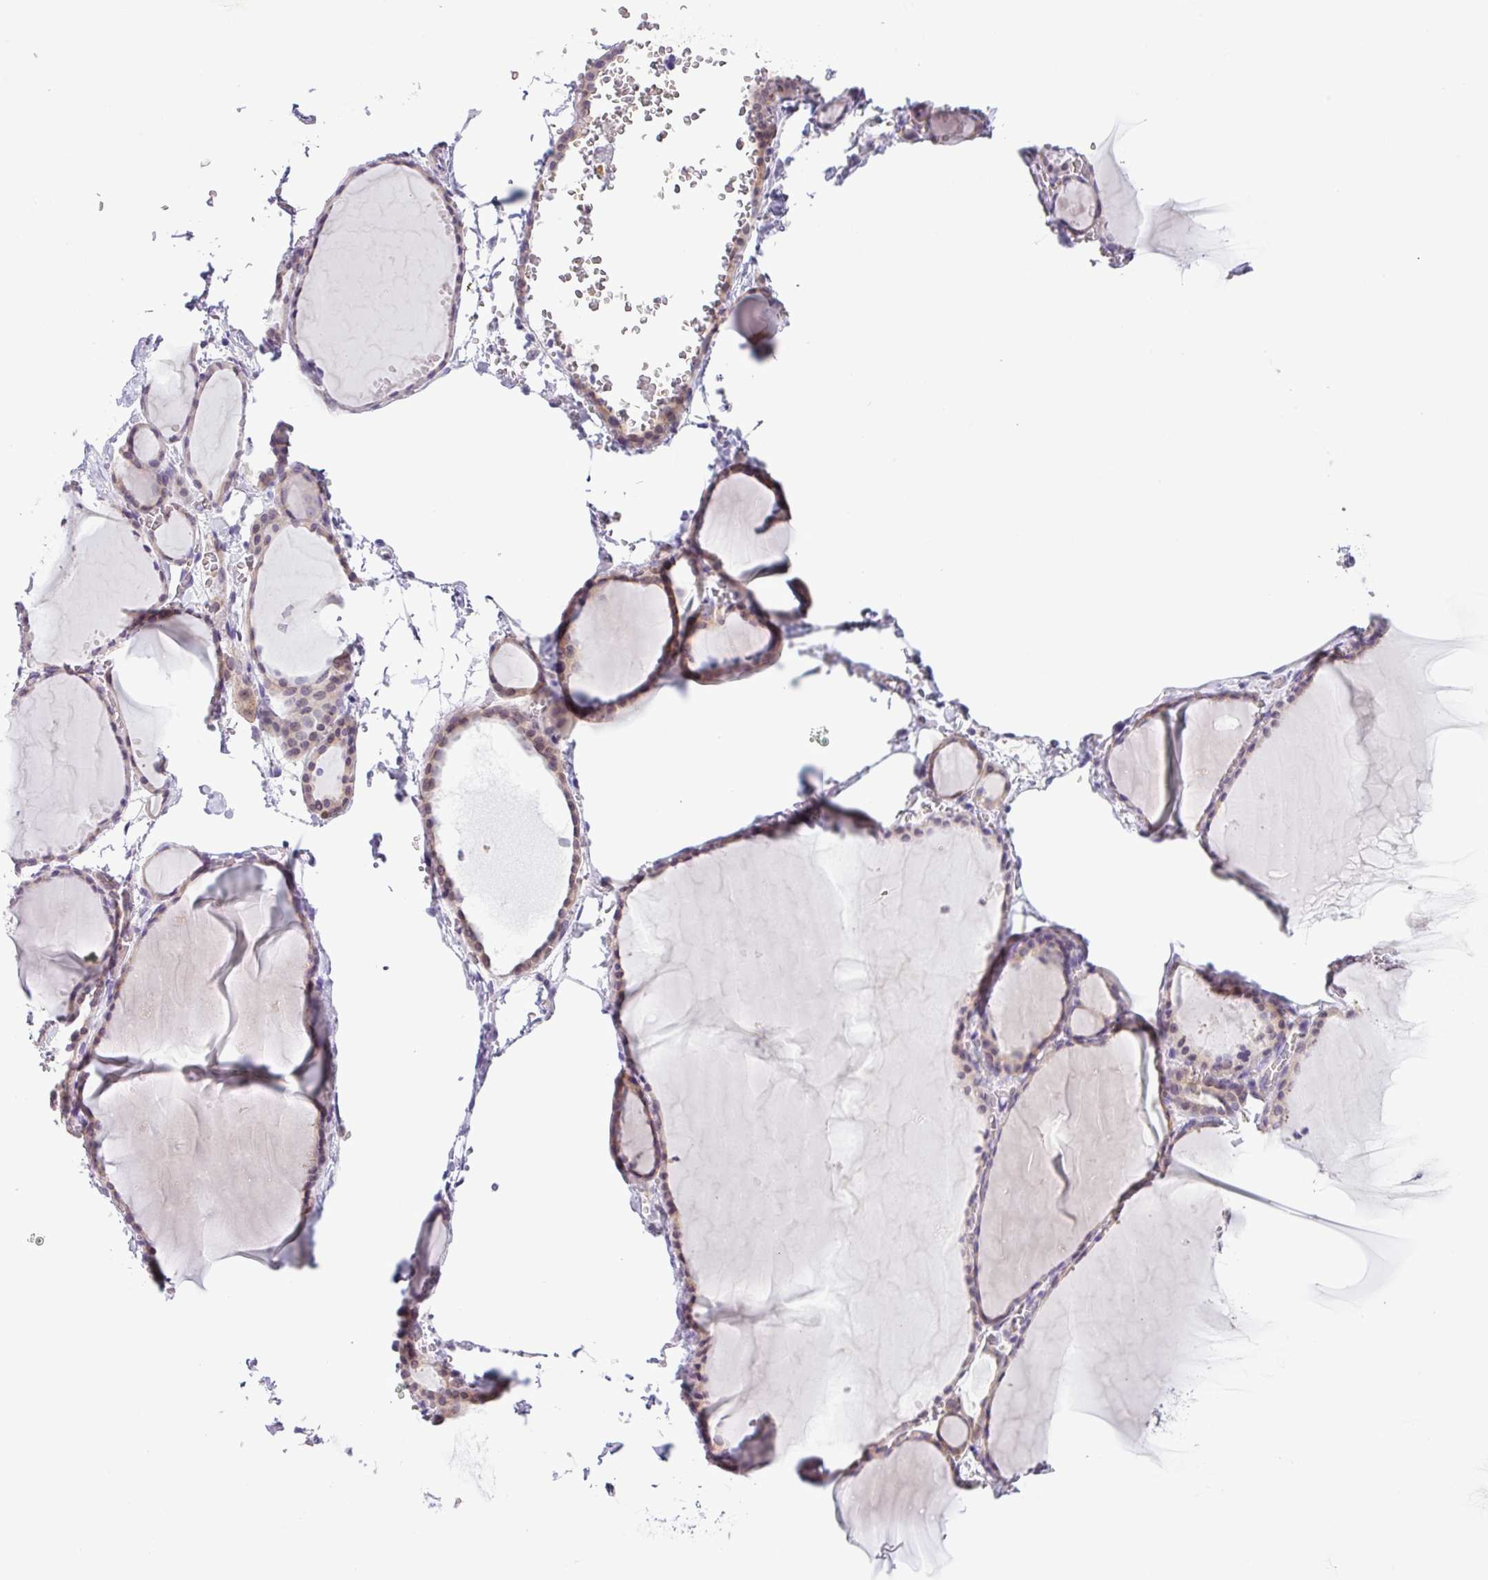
{"staining": {"intensity": "moderate", "quantity": "25%-75%", "location": "cytoplasmic/membranous,nuclear"}, "tissue": "thyroid gland", "cell_type": "Glandular cells", "image_type": "normal", "snomed": [{"axis": "morphology", "description": "Normal tissue, NOS"}, {"axis": "topography", "description": "Thyroid gland"}], "caption": "About 25%-75% of glandular cells in normal thyroid gland reveal moderate cytoplasmic/membranous,nuclear protein staining as visualized by brown immunohistochemical staining.", "gene": "TONSL", "patient": {"sex": "female", "age": 49}}